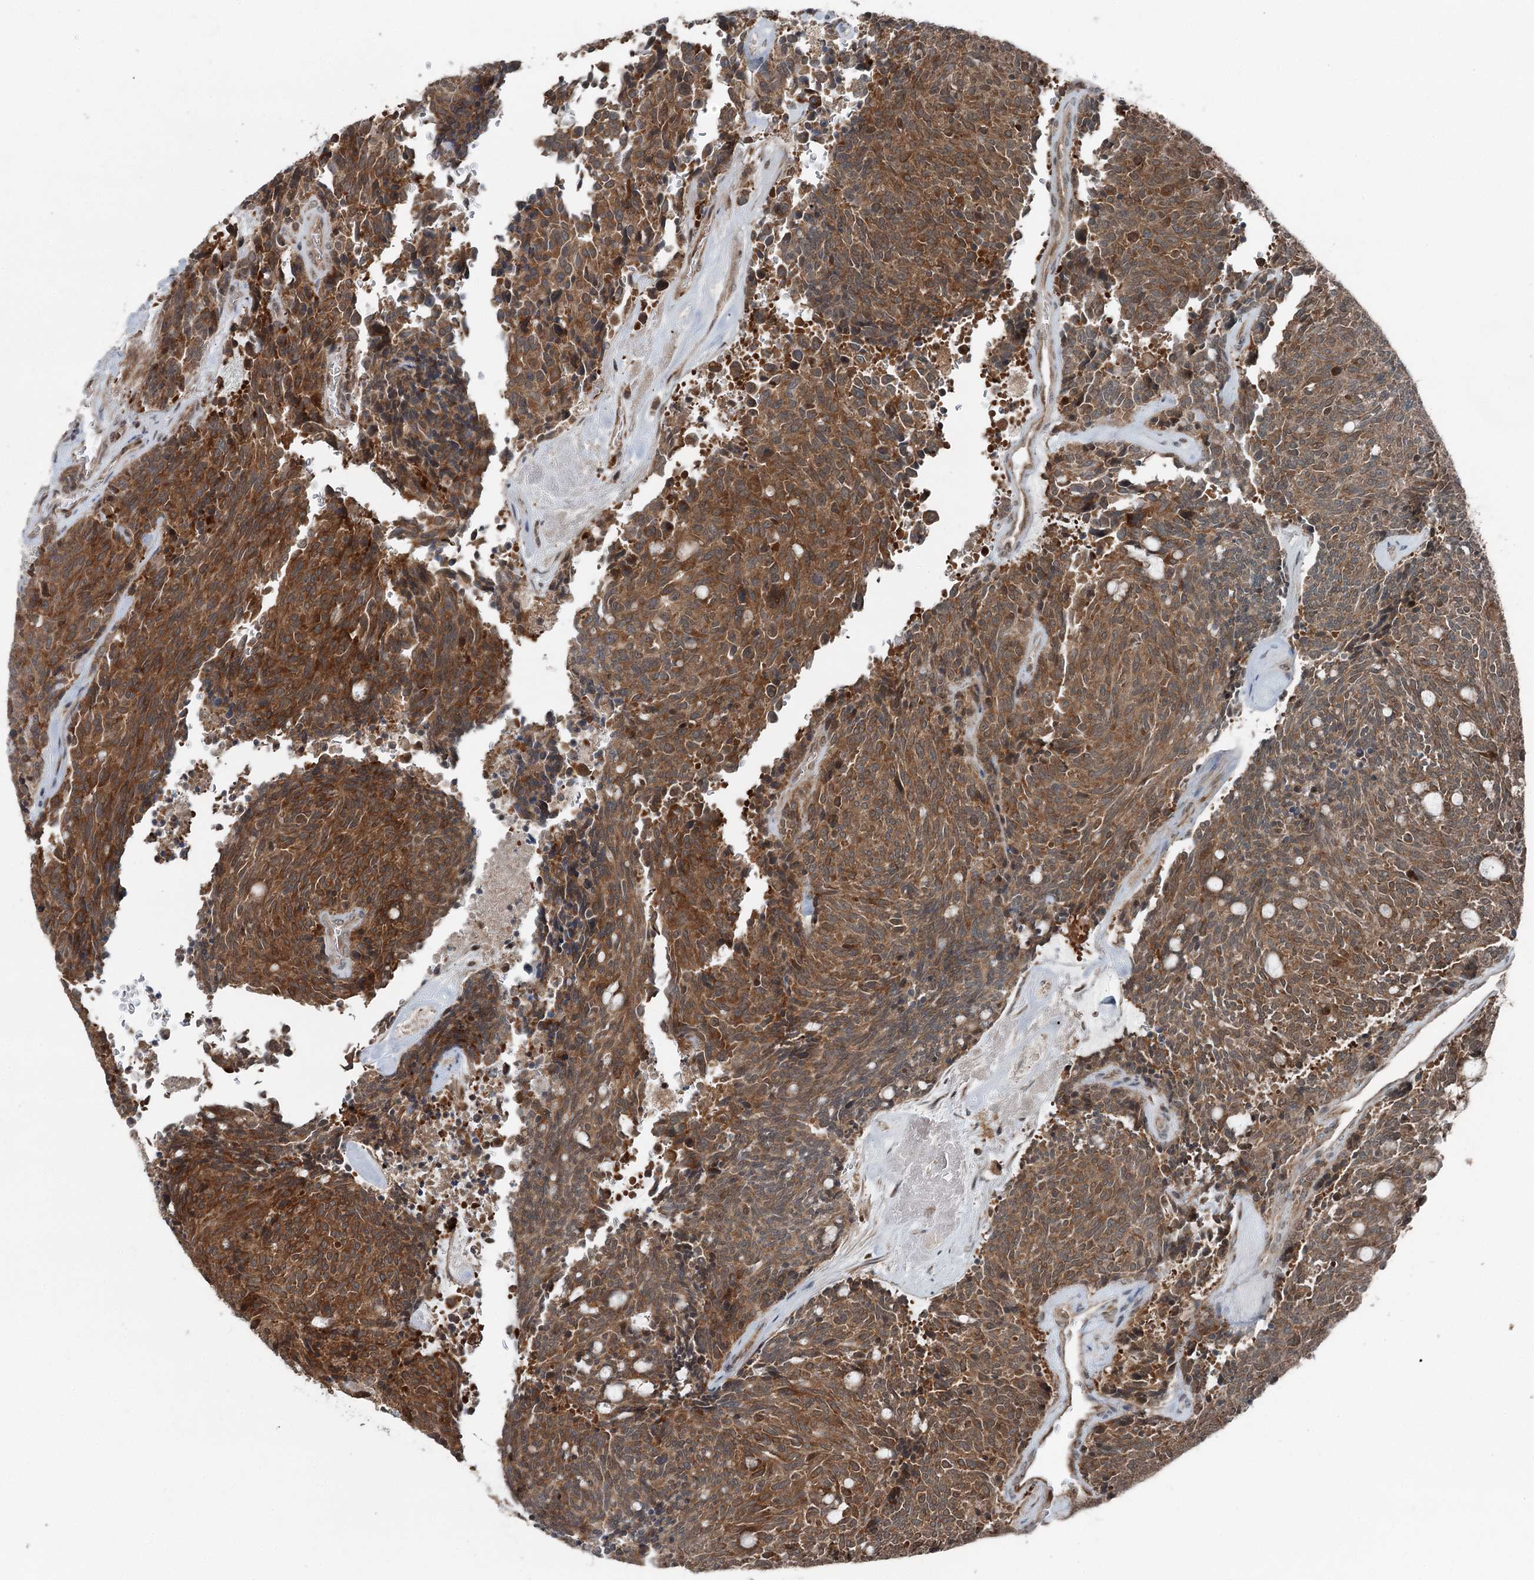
{"staining": {"intensity": "moderate", "quantity": ">75%", "location": "cytoplasmic/membranous"}, "tissue": "carcinoid", "cell_type": "Tumor cells", "image_type": "cancer", "snomed": [{"axis": "morphology", "description": "Carcinoid, malignant, NOS"}, {"axis": "topography", "description": "Pancreas"}], "caption": "A brown stain labels moderate cytoplasmic/membranous positivity of a protein in human carcinoid tumor cells. Nuclei are stained in blue.", "gene": "WAPL", "patient": {"sex": "female", "age": 54}}